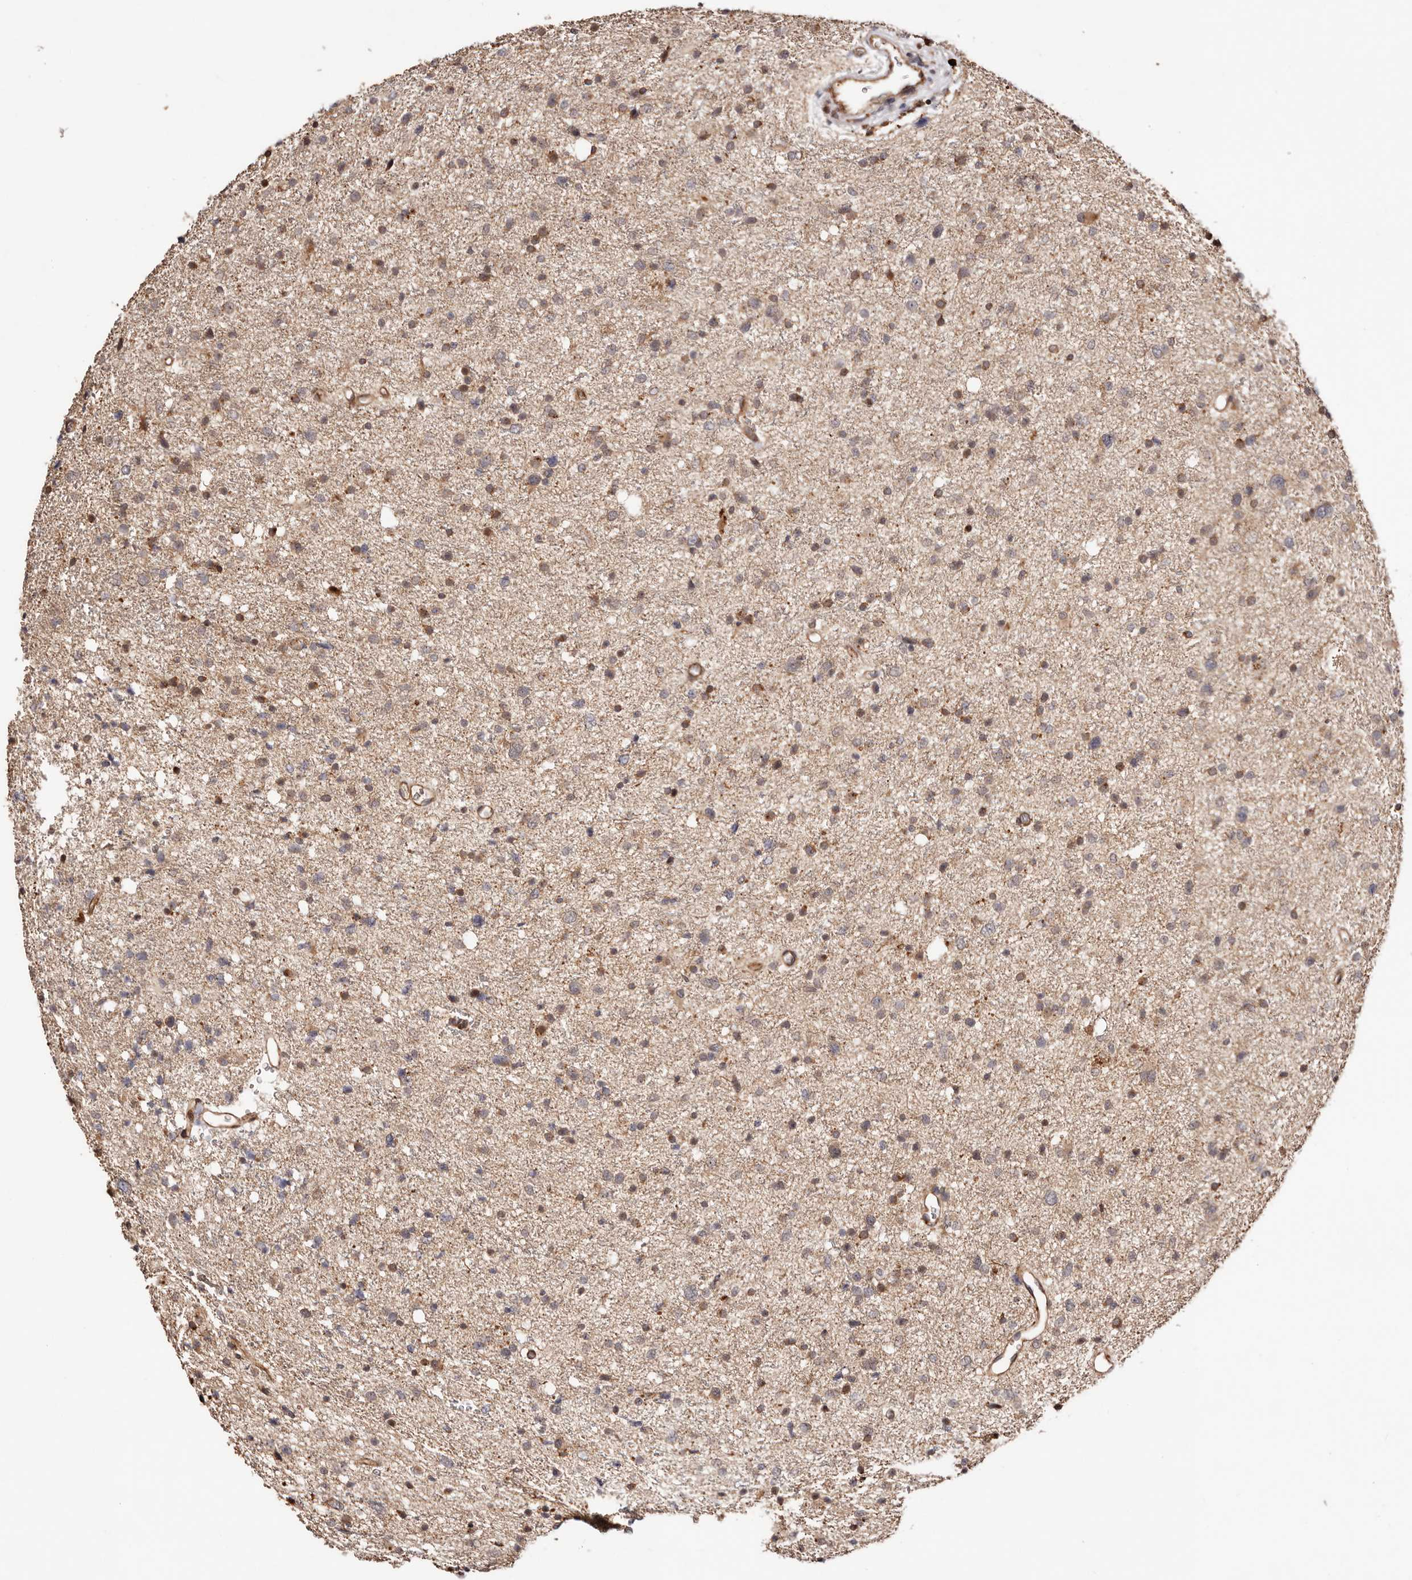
{"staining": {"intensity": "moderate", "quantity": "25%-75%", "location": "cytoplasmic/membranous"}, "tissue": "glioma", "cell_type": "Tumor cells", "image_type": "cancer", "snomed": [{"axis": "morphology", "description": "Glioma, malignant, Low grade"}, {"axis": "topography", "description": "Brain"}], "caption": "Glioma was stained to show a protein in brown. There is medium levels of moderate cytoplasmic/membranous staining in about 25%-75% of tumor cells. (DAB = brown stain, brightfield microscopy at high magnification).", "gene": "PTPN22", "patient": {"sex": "female", "age": 37}}